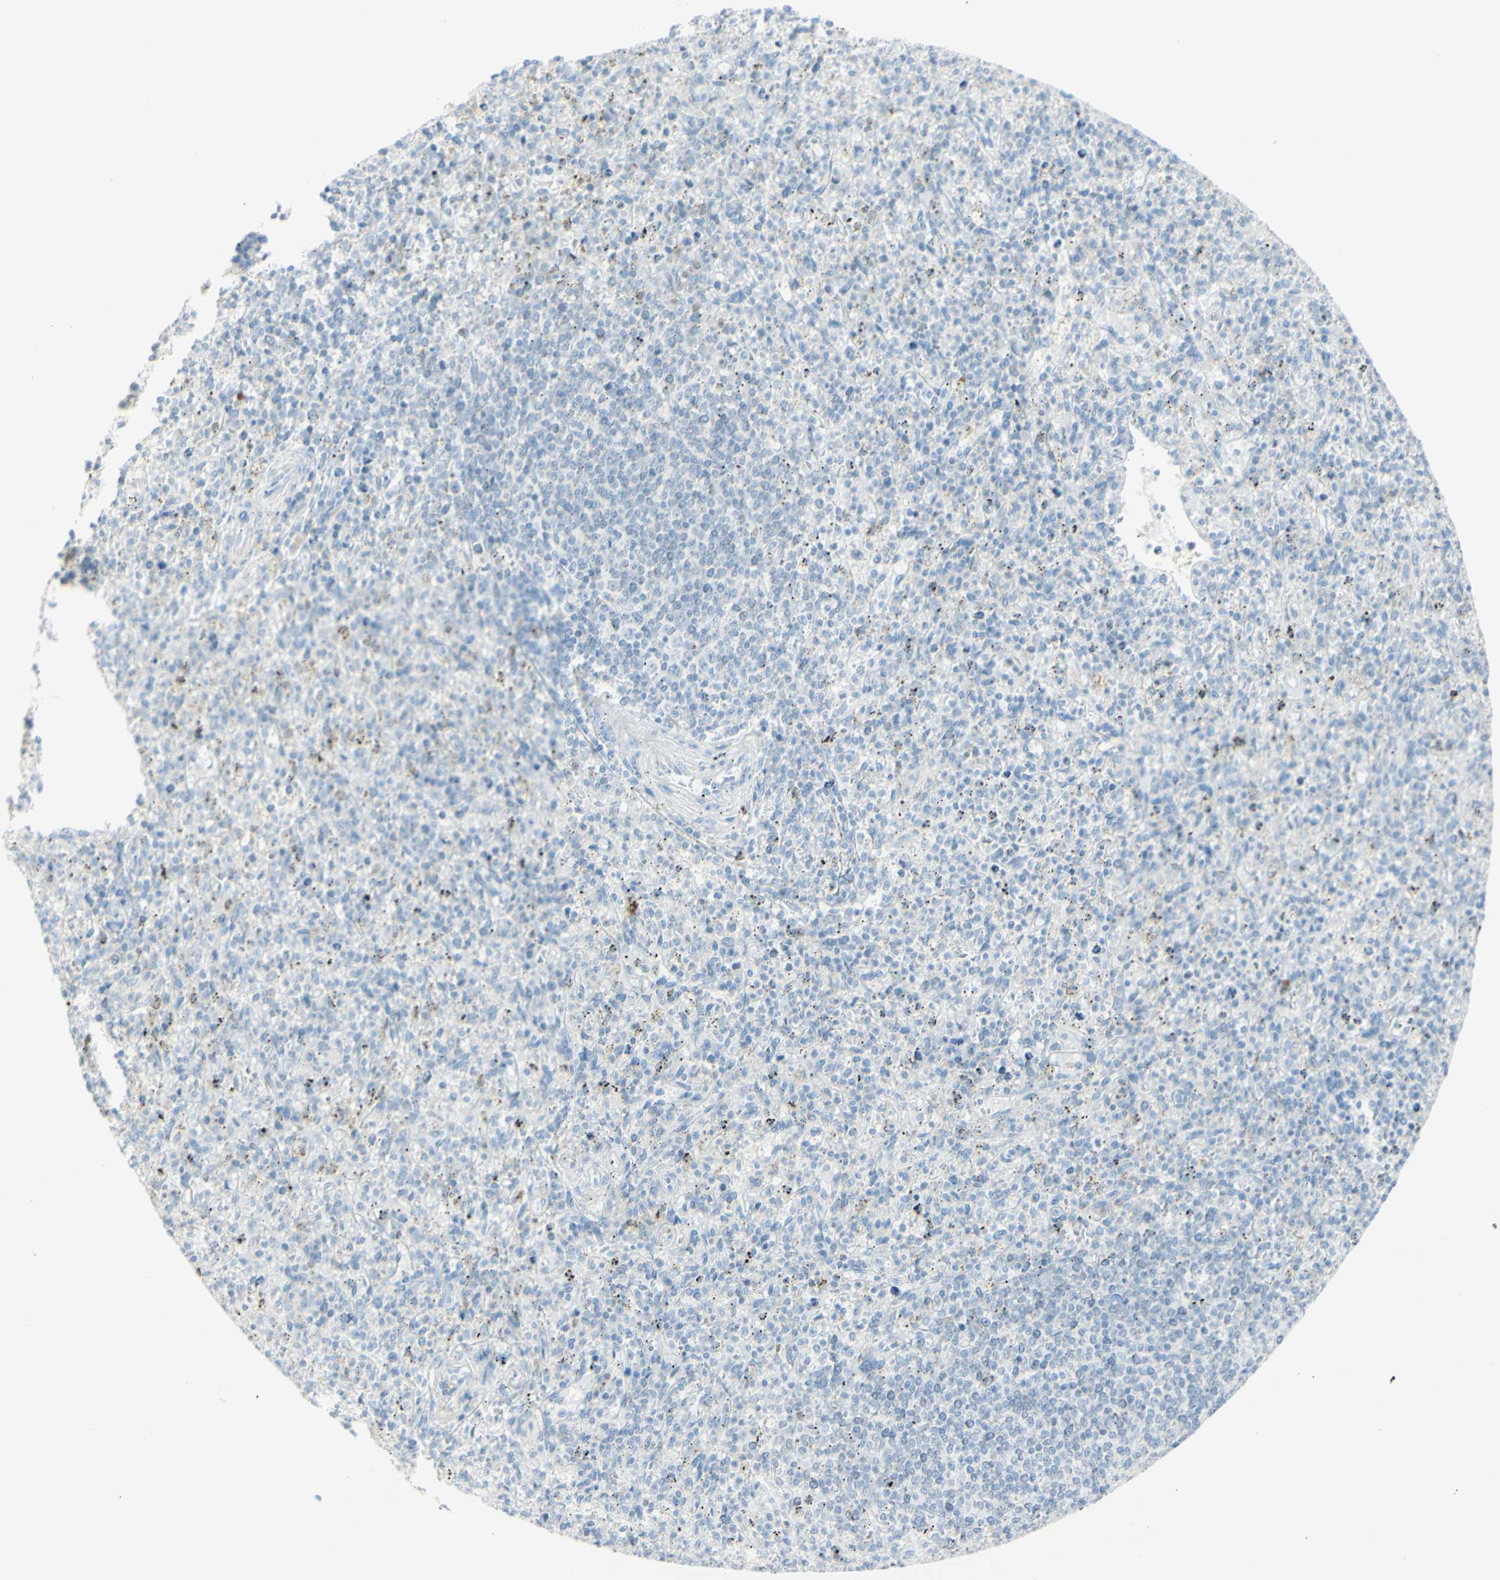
{"staining": {"intensity": "negative", "quantity": "none", "location": "none"}, "tissue": "spleen", "cell_type": "Cells in red pulp", "image_type": "normal", "snomed": [{"axis": "morphology", "description": "Normal tissue, NOS"}, {"axis": "topography", "description": "Spleen"}], "caption": "This is an immunohistochemistry (IHC) photomicrograph of unremarkable human spleen. There is no expression in cells in red pulp.", "gene": "LETM1", "patient": {"sex": "male", "age": 72}}